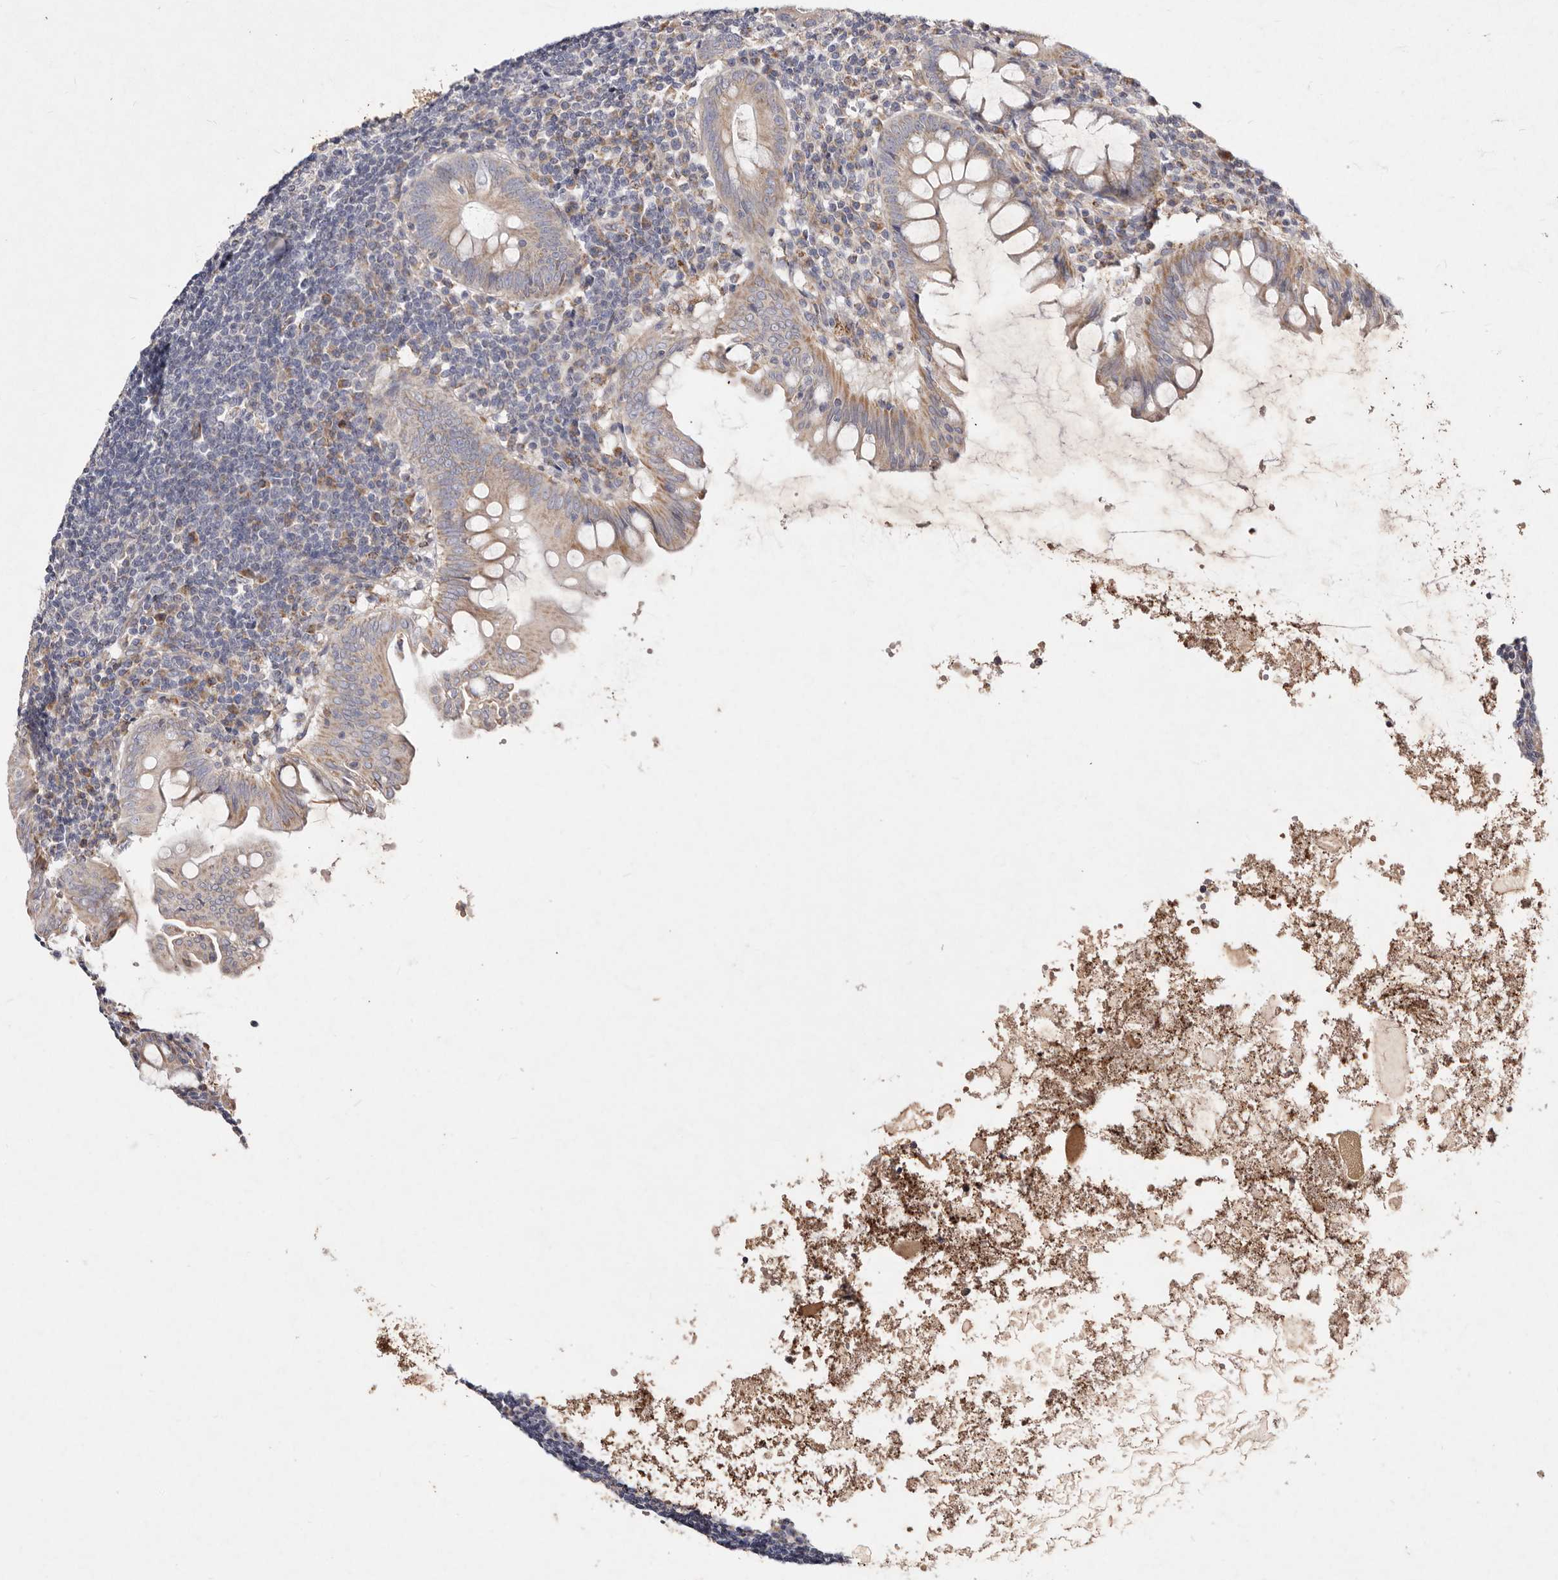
{"staining": {"intensity": "moderate", "quantity": "25%-75%", "location": "cytoplasmic/membranous"}, "tissue": "appendix", "cell_type": "Glandular cells", "image_type": "normal", "snomed": [{"axis": "morphology", "description": "Normal tissue, NOS"}, {"axis": "topography", "description": "Appendix"}], "caption": "High-power microscopy captured an immunohistochemistry (IHC) micrograph of normal appendix, revealing moderate cytoplasmic/membranous positivity in approximately 25%-75% of glandular cells. (DAB (3,3'-diaminobenzidine) IHC with brightfield microscopy, high magnification).", "gene": "SLC25A20", "patient": {"sex": "female", "age": 54}}